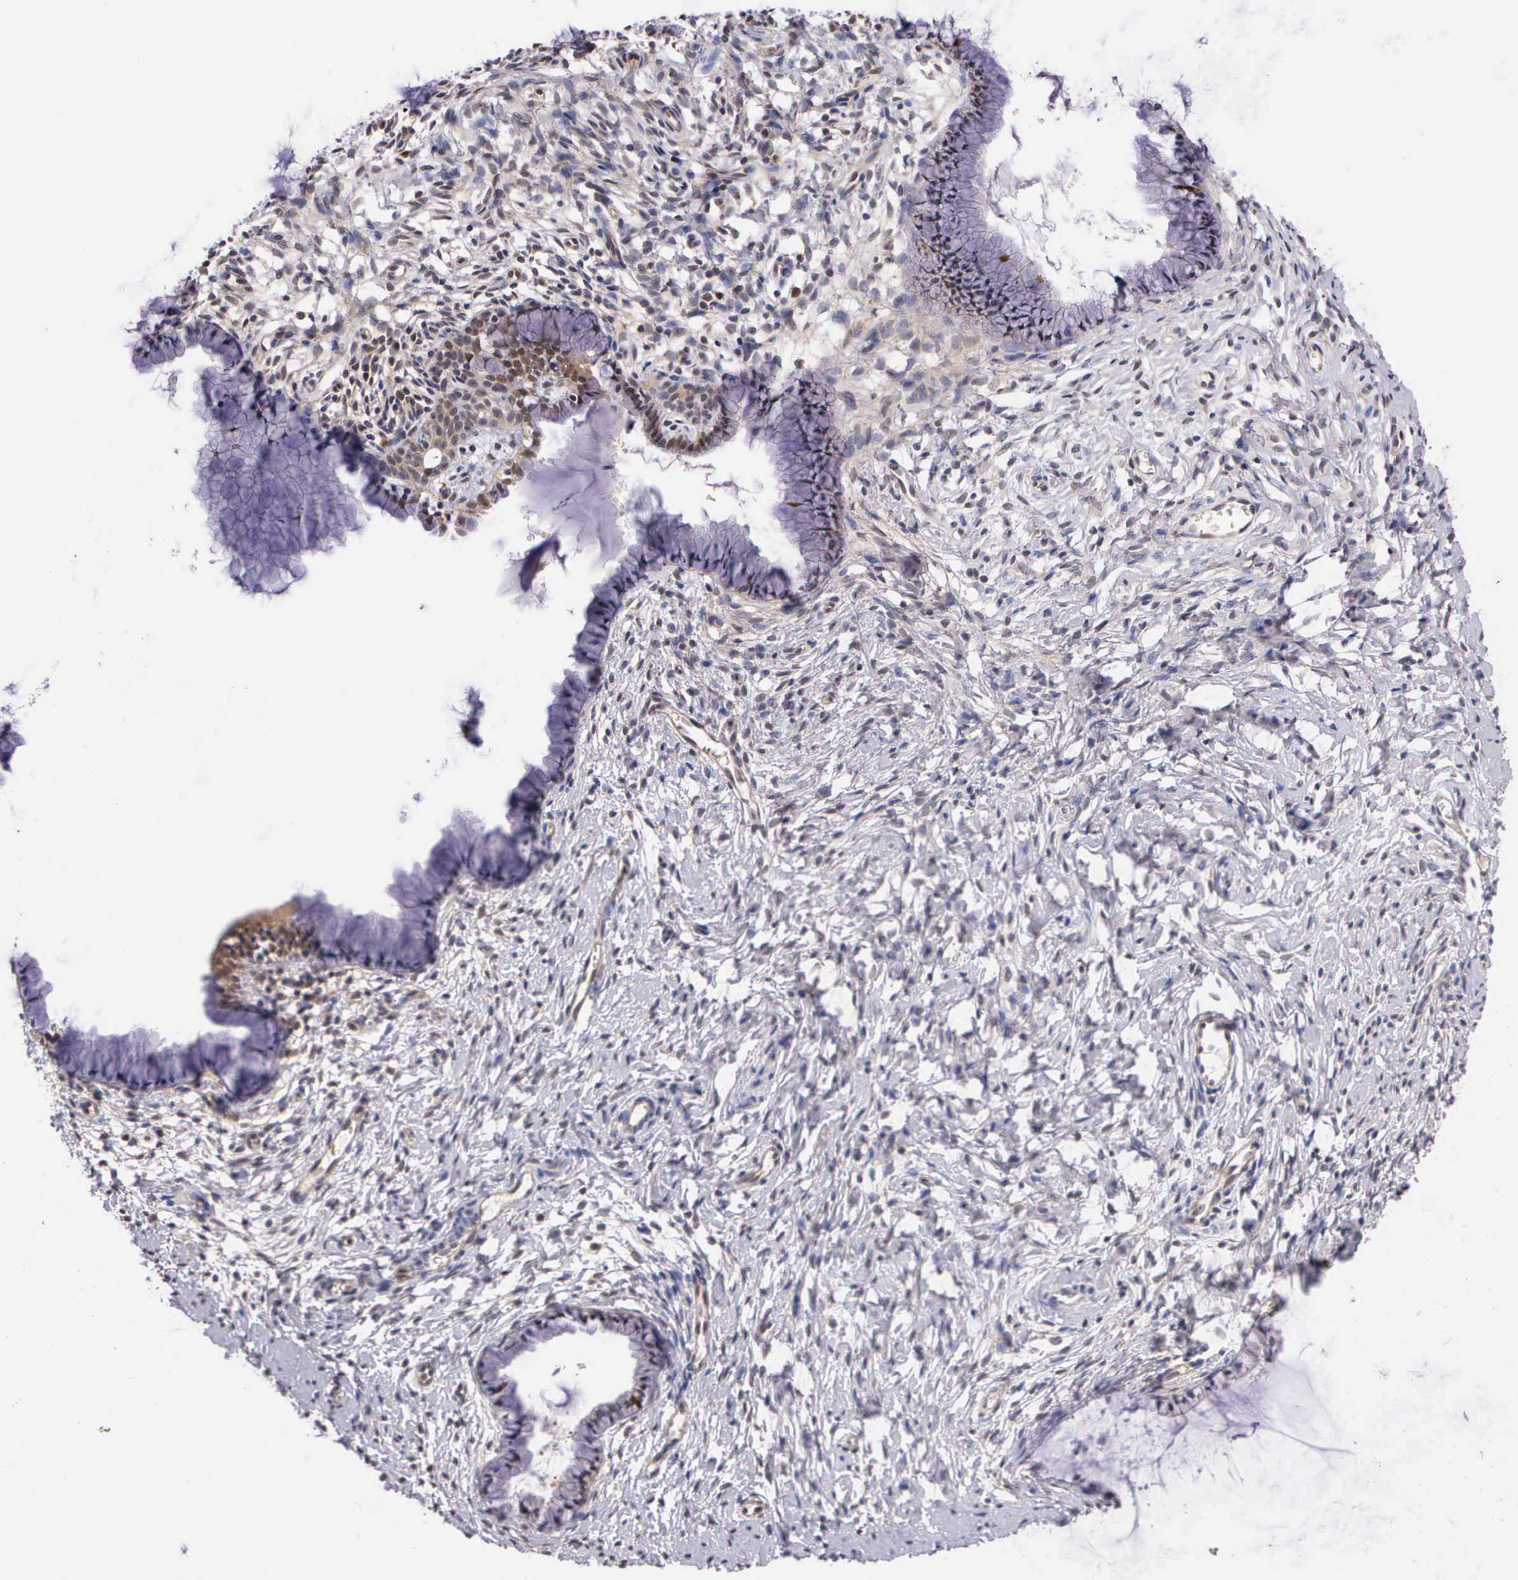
{"staining": {"intensity": "weak", "quantity": "25%-75%", "location": "cytoplasmic/membranous"}, "tissue": "cervix", "cell_type": "Glandular cells", "image_type": "normal", "snomed": [{"axis": "morphology", "description": "Normal tissue, NOS"}, {"axis": "topography", "description": "Cervix"}], "caption": "Glandular cells reveal low levels of weak cytoplasmic/membranous expression in about 25%-75% of cells in normal human cervix. (Stains: DAB in brown, nuclei in blue, Microscopy: brightfield microscopy at high magnification).", "gene": "IGBP1P2", "patient": {"sex": "female", "age": 70}}